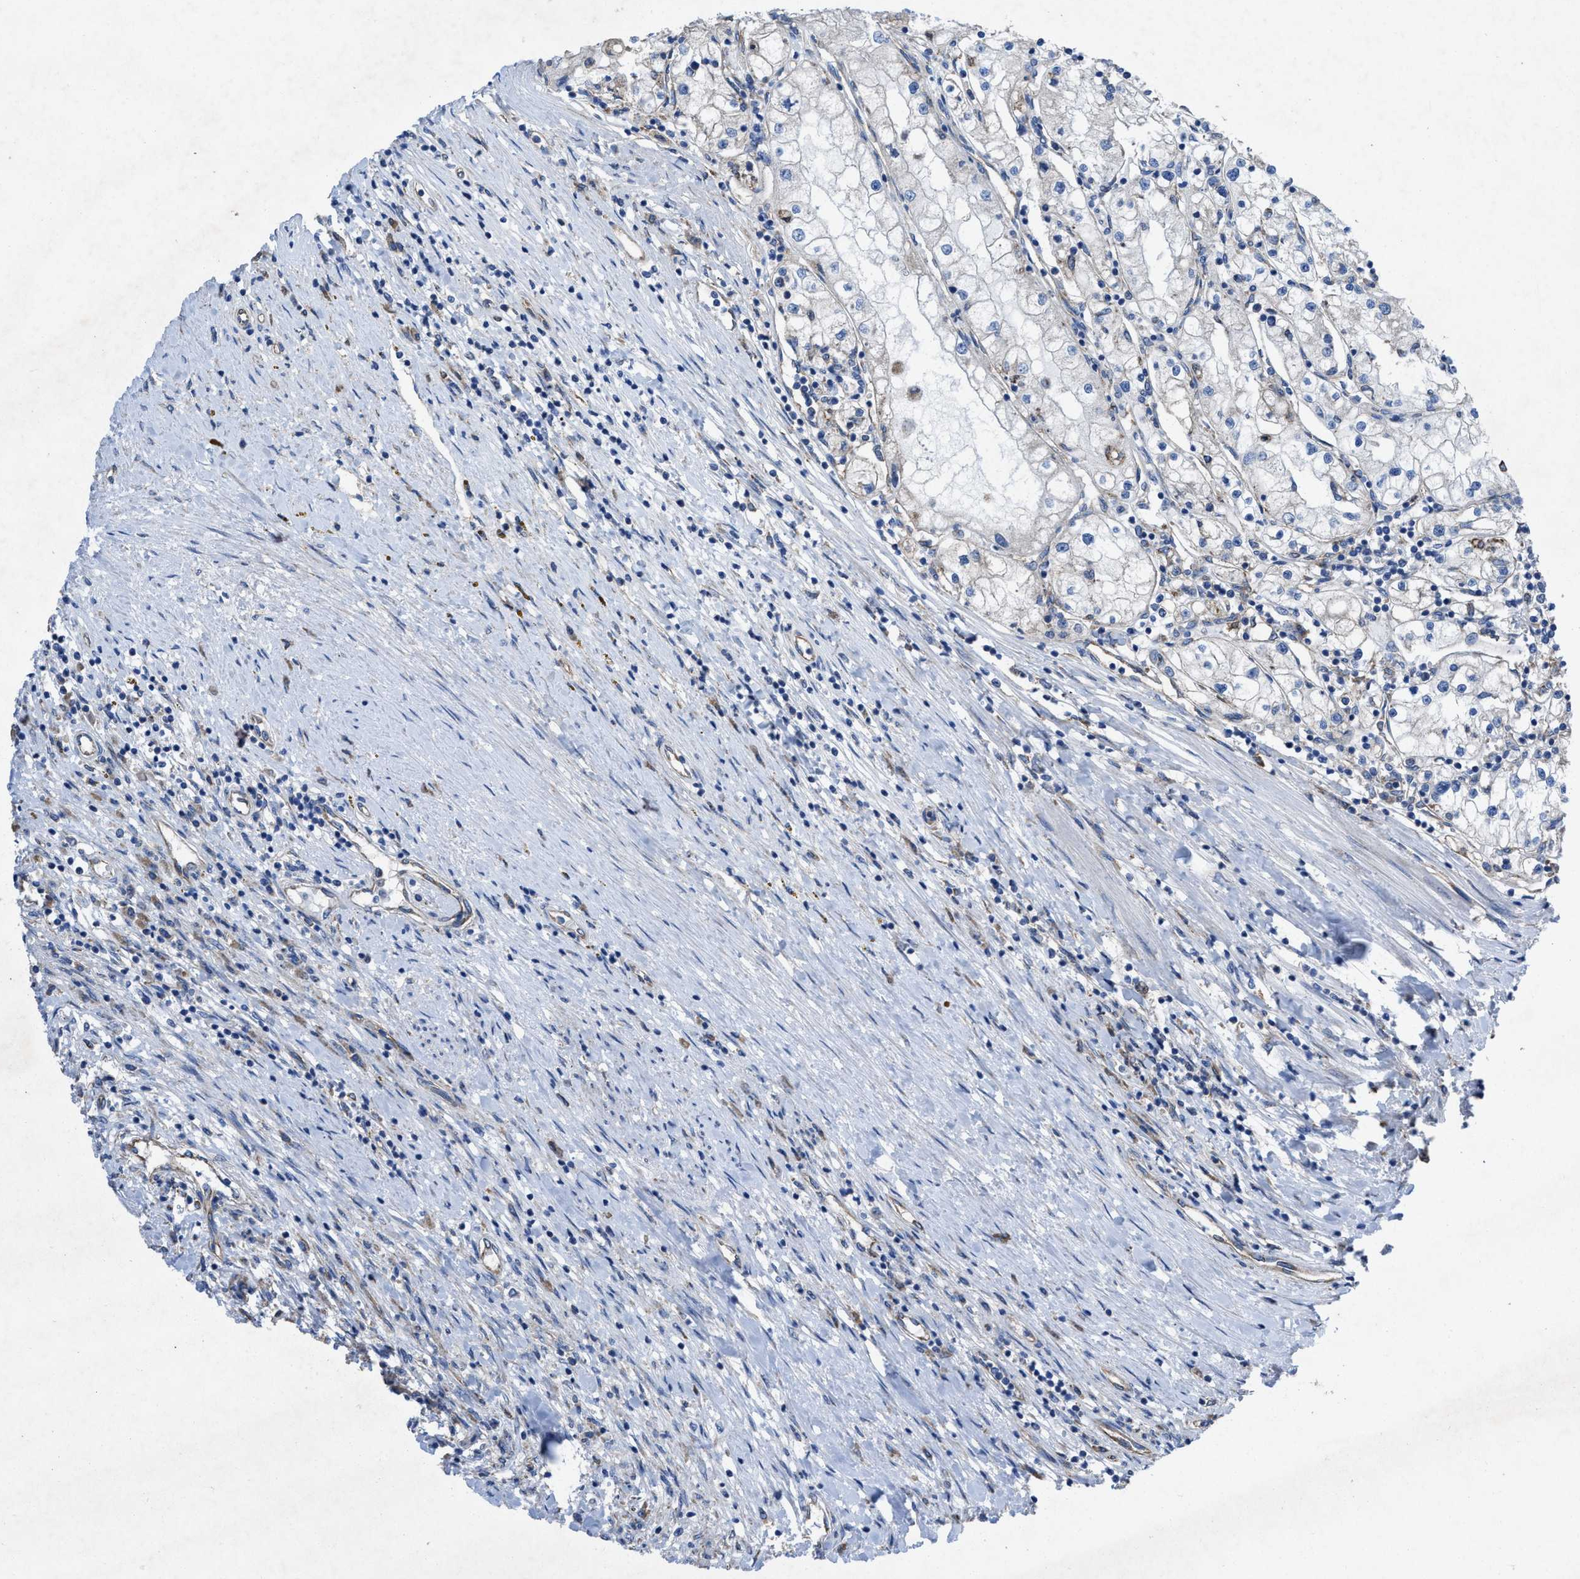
{"staining": {"intensity": "negative", "quantity": "none", "location": "none"}, "tissue": "renal cancer", "cell_type": "Tumor cells", "image_type": "cancer", "snomed": [{"axis": "morphology", "description": "Adenocarcinoma, NOS"}, {"axis": "topography", "description": "Kidney"}], "caption": "Histopathology image shows no protein expression in tumor cells of renal cancer (adenocarcinoma) tissue.", "gene": "DOLPP1", "patient": {"sex": "male", "age": 68}}